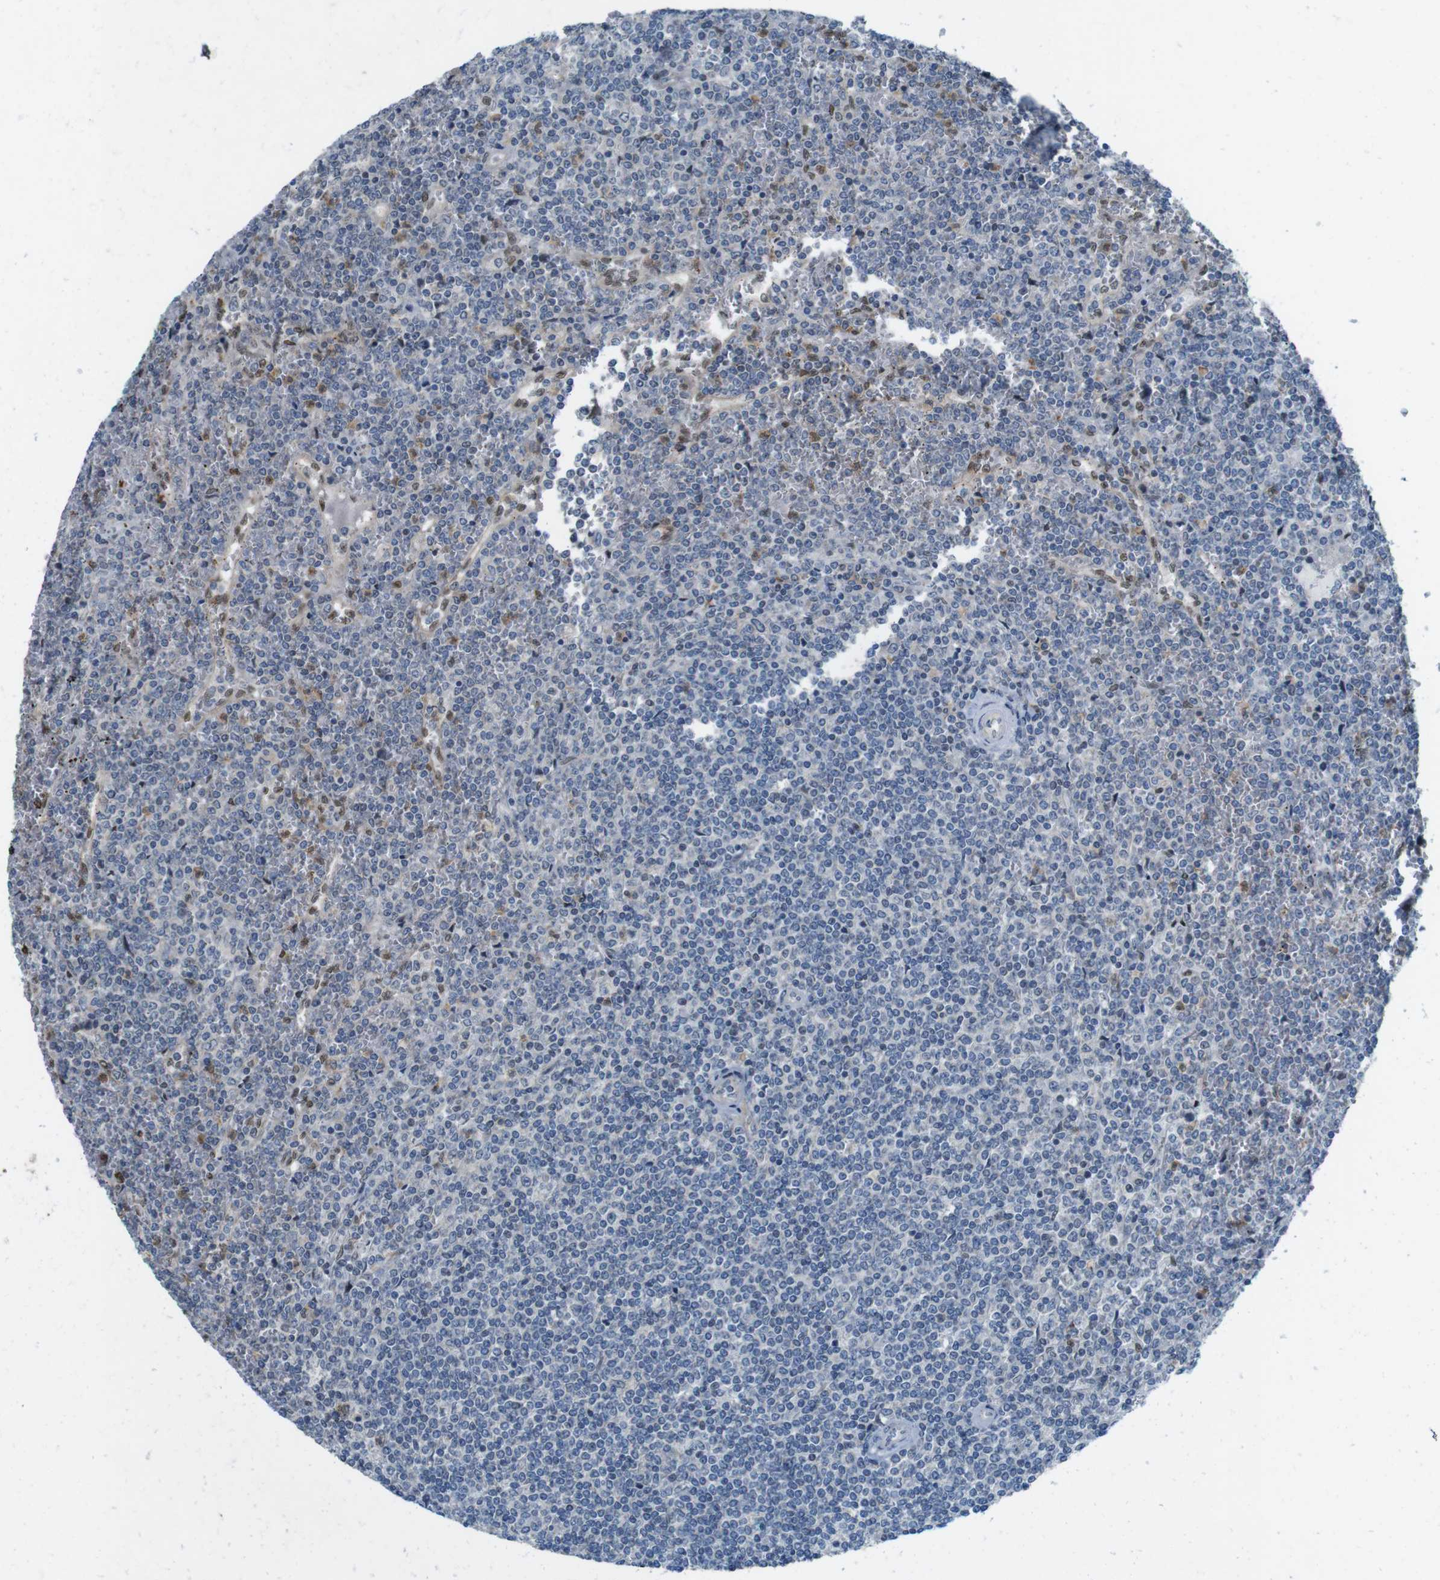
{"staining": {"intensity": "negative", "quantity": "none", "location": "none"}, "tissue": "lymphoma", "cell_type": "Tumor cells", "image_type": "cancer", "snomed": [{"axis": "morphology", "description": "Malignant lymphoma, non-Hodgkin's type, Low grade"}, {"axis": "topography", "description": "Spleen"}], "caption": "IHC of human lymphoma shows no expression in tumor cells.", "gene": "SKI", "patient": {"sex": "female", "age": 19}}